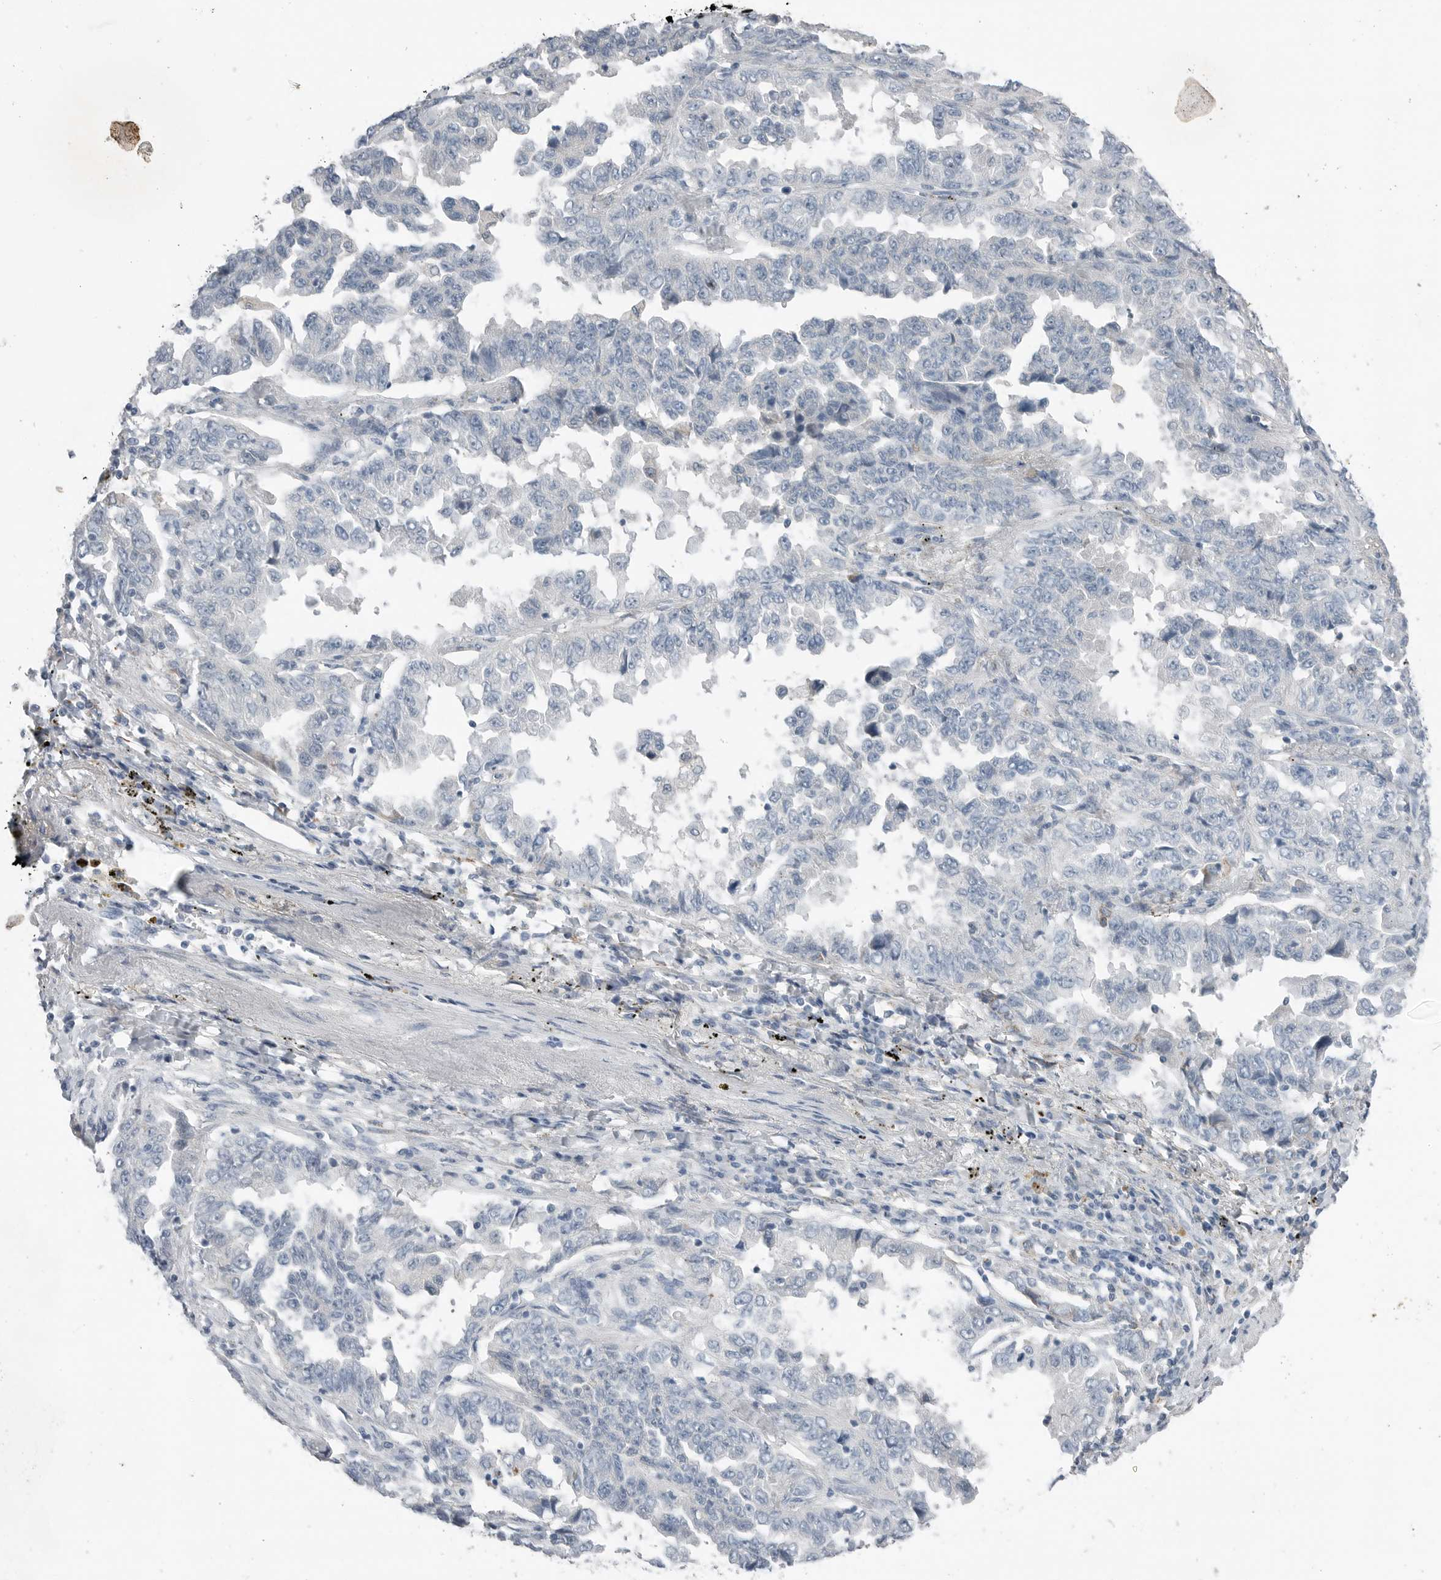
{"staining": {"intensity": "negative", "quantity": "none", "location": "none"}, "tissue": "lung cancer", "cell_type": "Tumor cells", "image_type": "cancer", "snomed": [{"axis": "morphology", "description": "Adenocarcinoma, NOS"}, {"axis": "topography", "description": "Lung"}], "caption": "There is no significant staining in tumor cells of lung cancer. Brightfield microscopy of immunohistochemistry stained with DAB (3,3'-diaminobenzidine) (brown) and hematoxylin (blue), captured at high magnification.", "gene": "SERPINB7", "patient": {"sex": "female", "age": 51}}